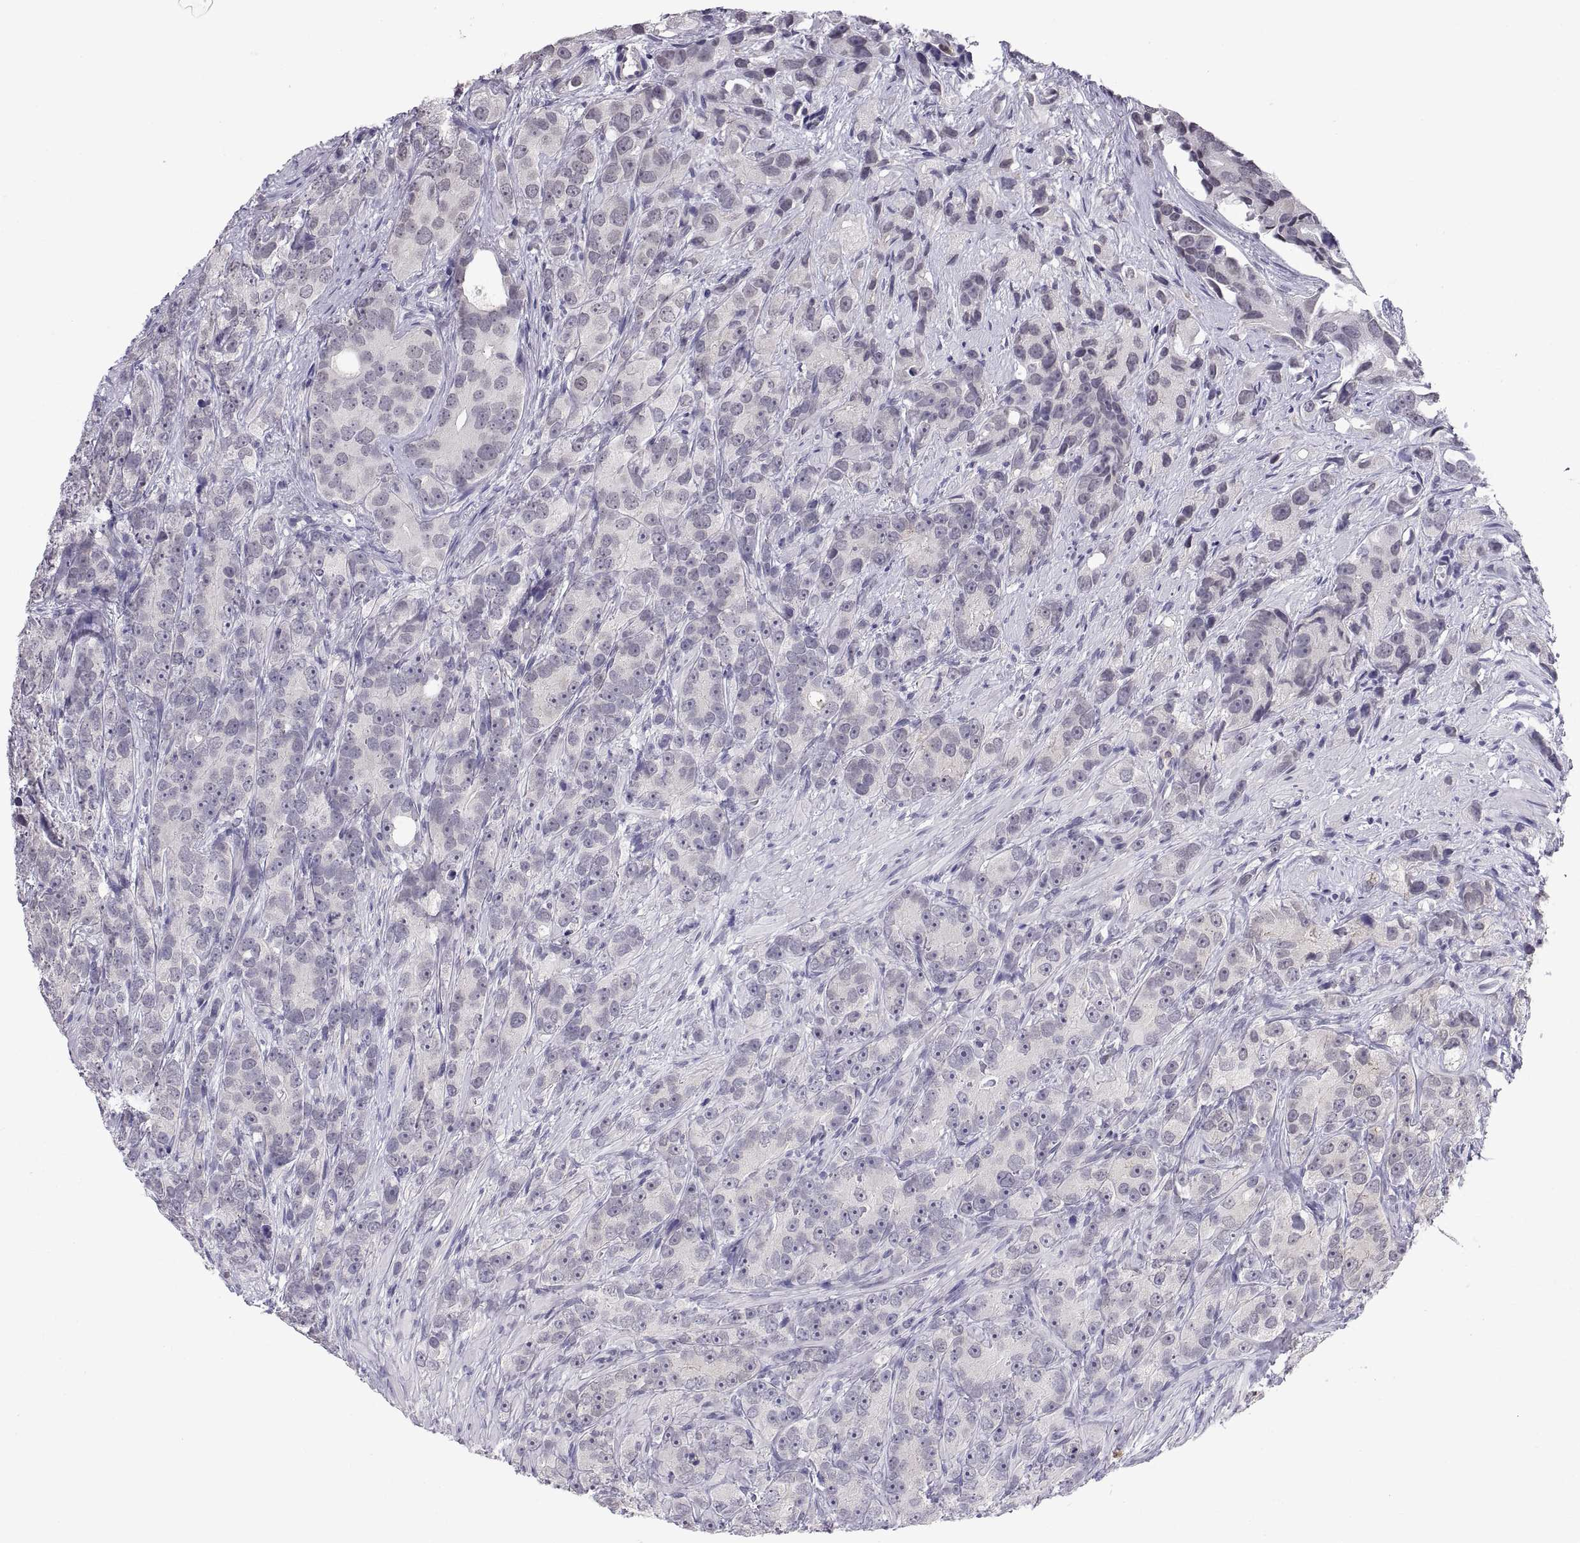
{"staining": {"intensity": "negative", "quantity": "none", "location": "none"}, "tissue": "prostate cancer", "cell_type": "Tumor cells", "image_type": "cancer", "snomed": [{"axis": "morphology", "description": "Adenocarcinoma, High grade"}, {"axis": "topography", "description": "Prostate"}], "caption": "Immunohistochemical staining of prostate cancer reveals no significant positivity in tumor cells.", "gene": "PKP1", "patient": {"sex": "male", "age": 90}}